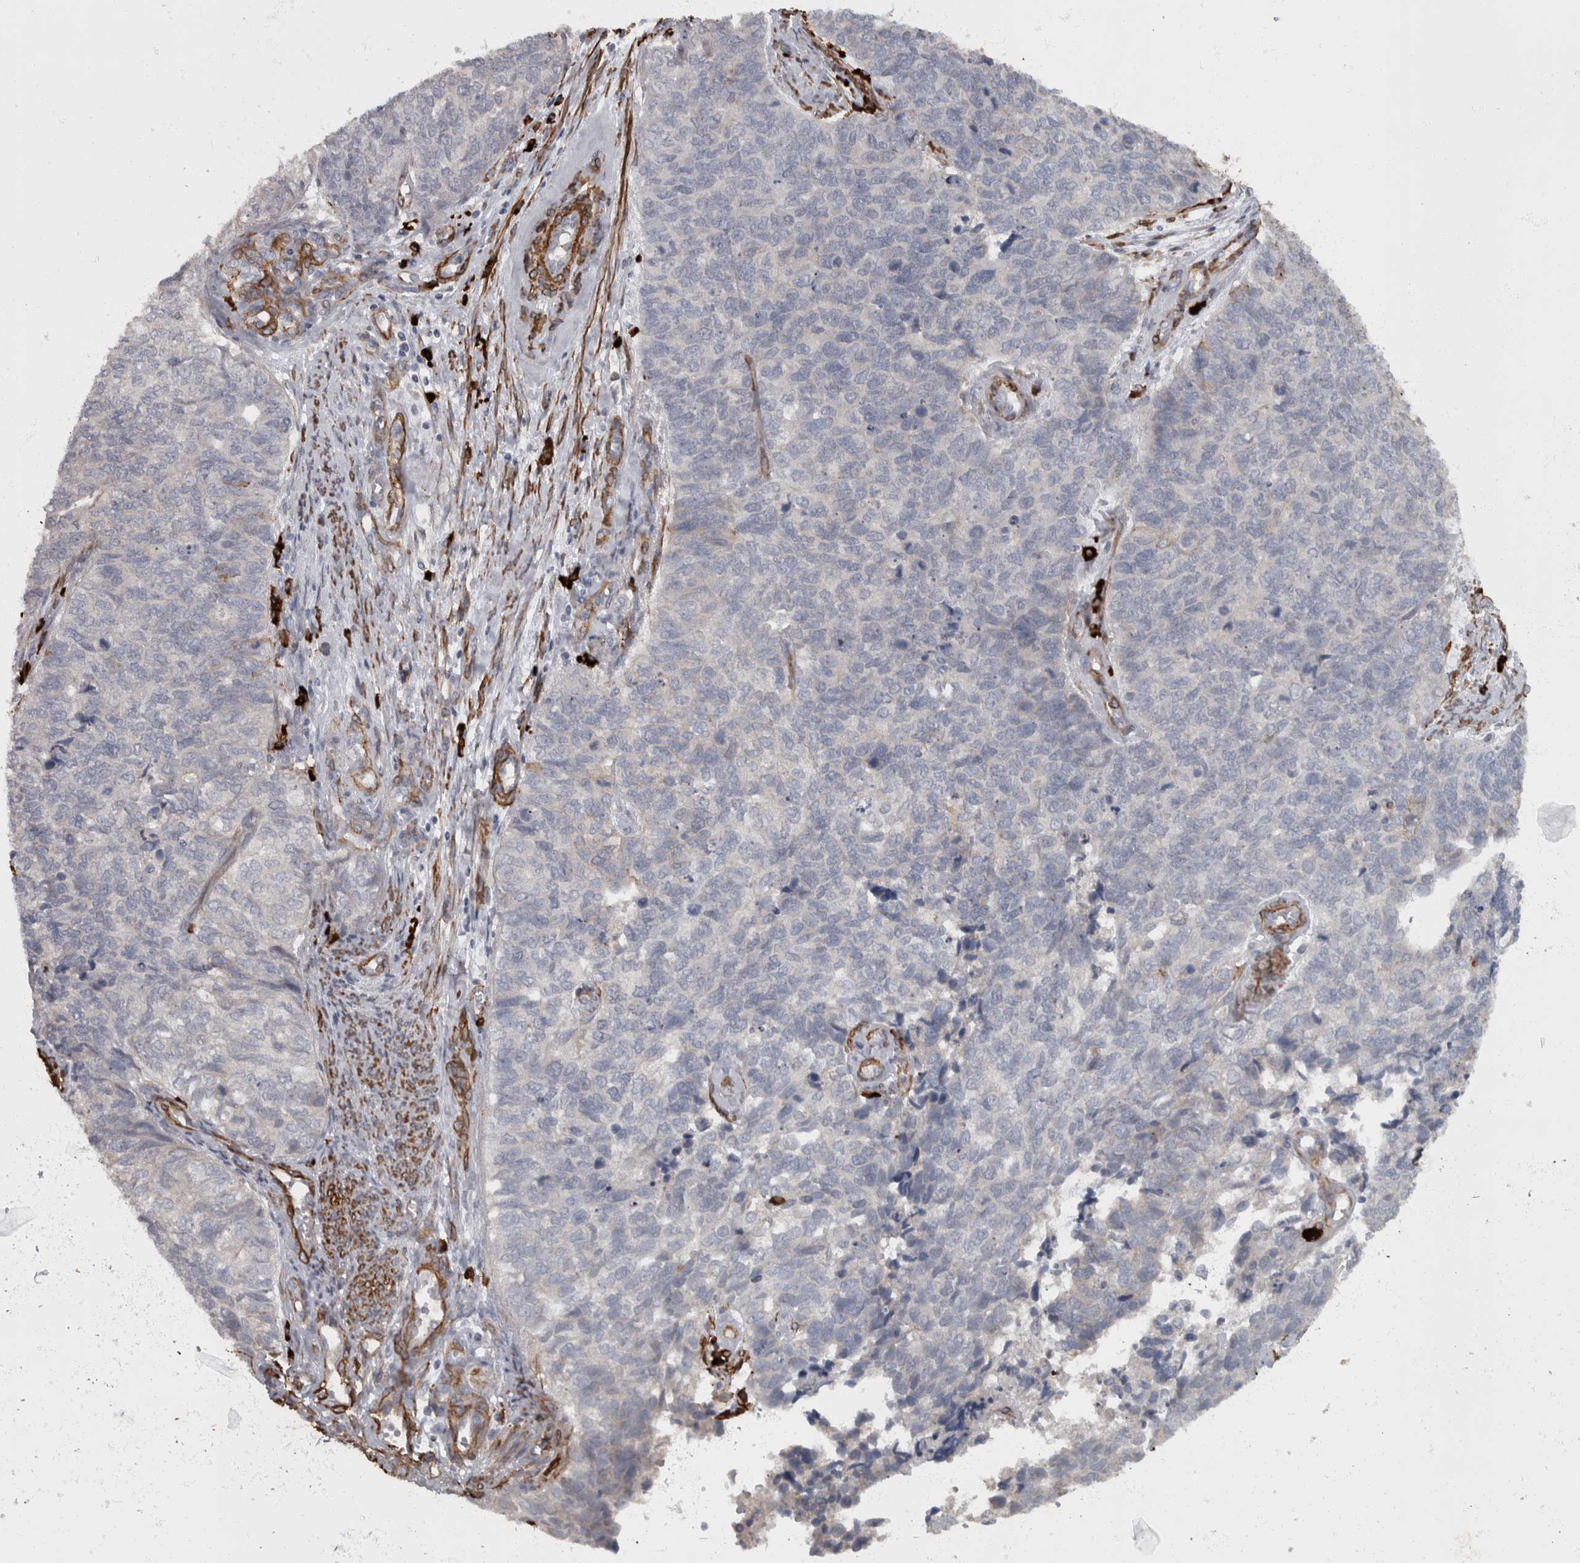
{"staining": {"intensity": "negative", "quantity": "none", "location": "none"}, "tissue": "cervical cancer", "cell_type": "Tumor cells", "image_type": "cancer", "snomed": [{"axis": "morphology", "description": "Squamous cell carcinoma, NOS"}, {"axis": "topography", "description": "Cervix"}], "caption": "IHC micrograph of cervical cancer stained for a protein (brown), which shows no positivity in tumor cells.", "gene": "MASTL", "patient": {"sex": "female", "age": 63}}